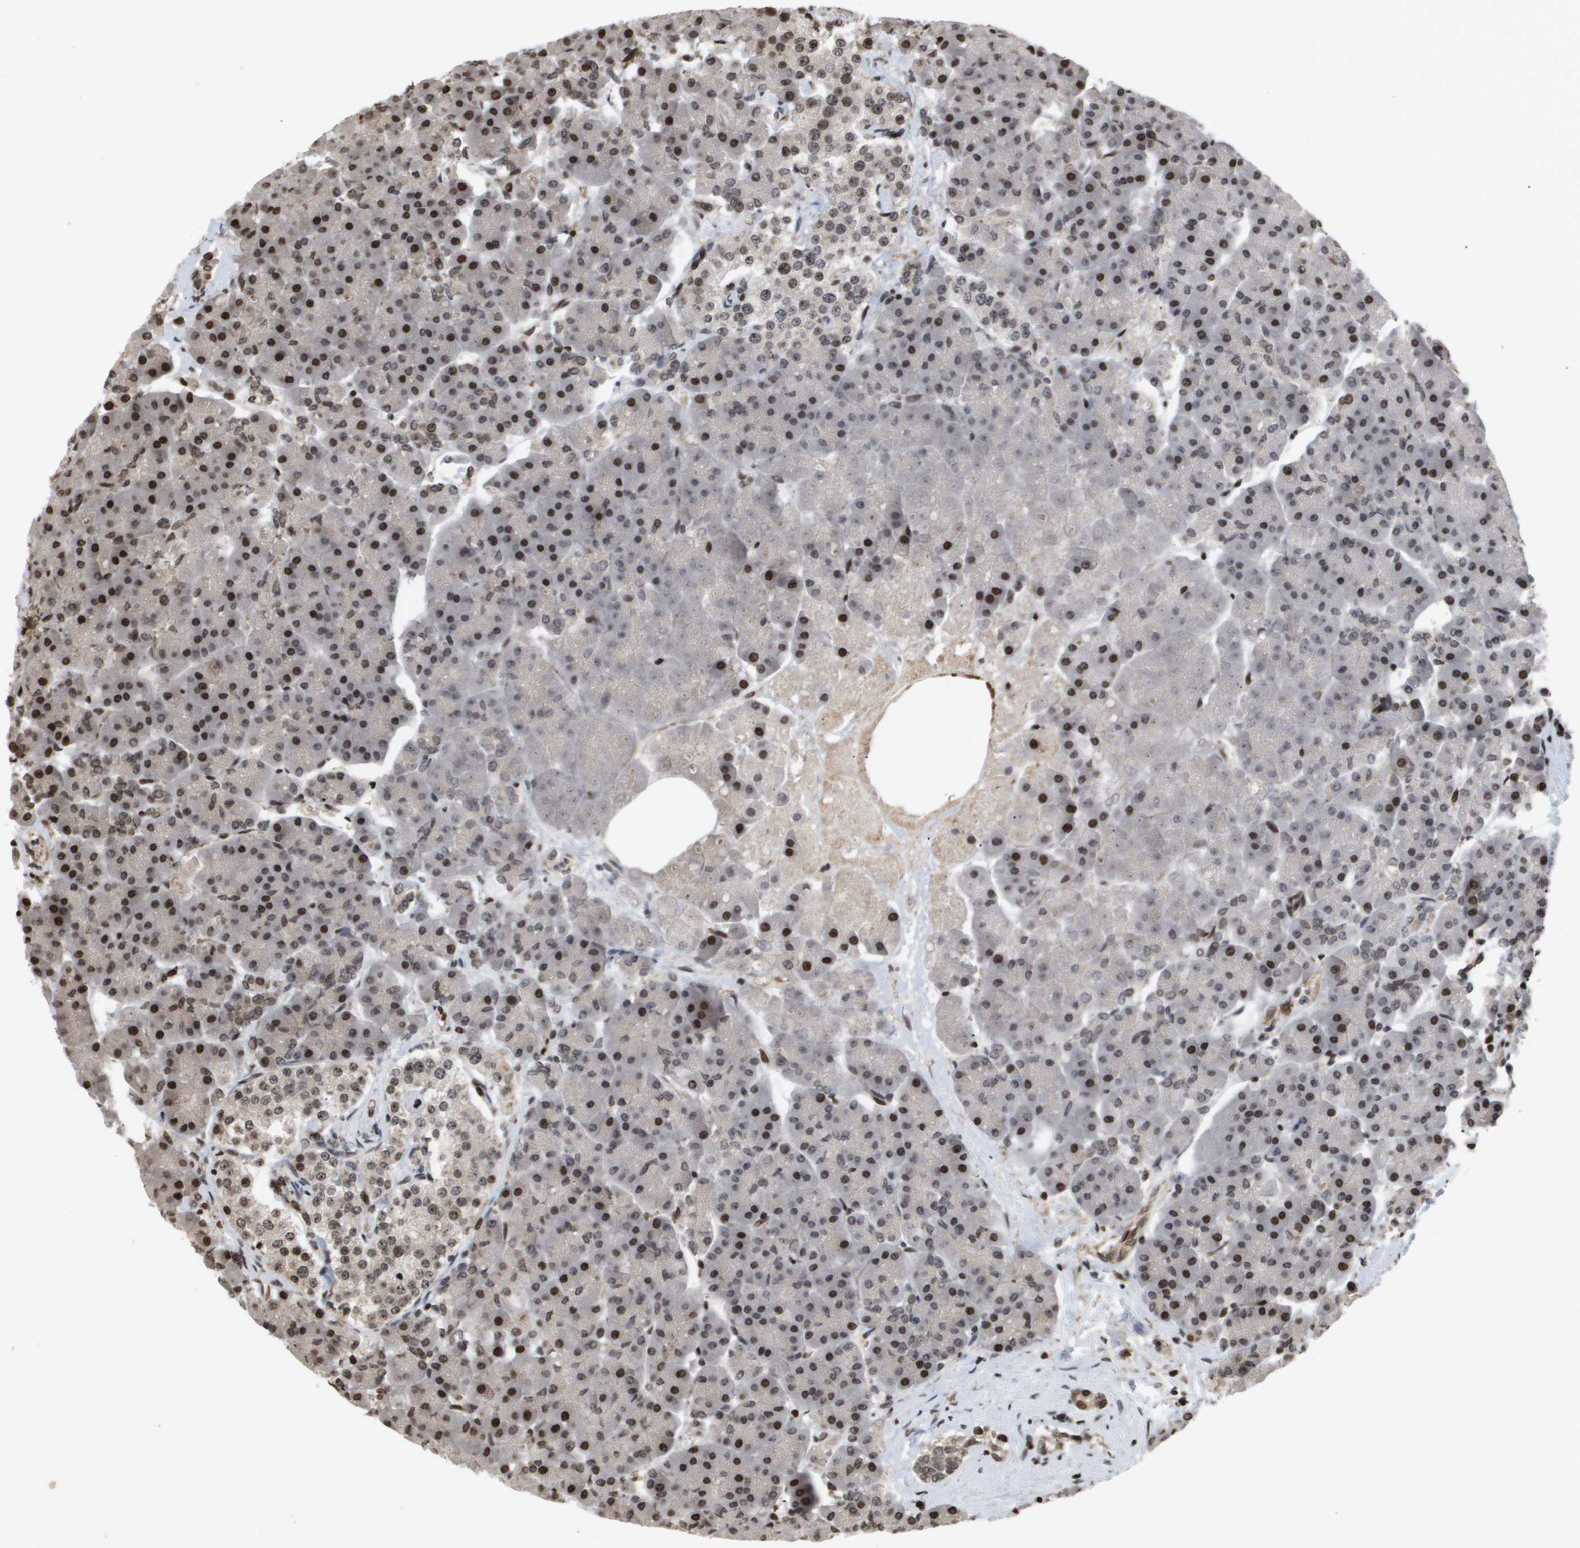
{"staining": {"intensity": "moderate", "quantity": "25%-75%", "location": "nuclear"}, "tissue": "pancreas", "cell_type": "Exocrine glandular cells", "image_type": "normal", "snomed": [{"axis": "morphology", "description": "Normal tissue, NOS"}, {"axis": "topography", "description": "Pancreas"}], "caption": "Protein staining reveals moderate nuclear staining in approximately 25%-75% of exocrine glandular cells in normal pancreas. (Brightfield microscopy of DAB IHC at high magnification).", "gene": "HSPA6", "patient": {"sex": "female", "age": 70}}